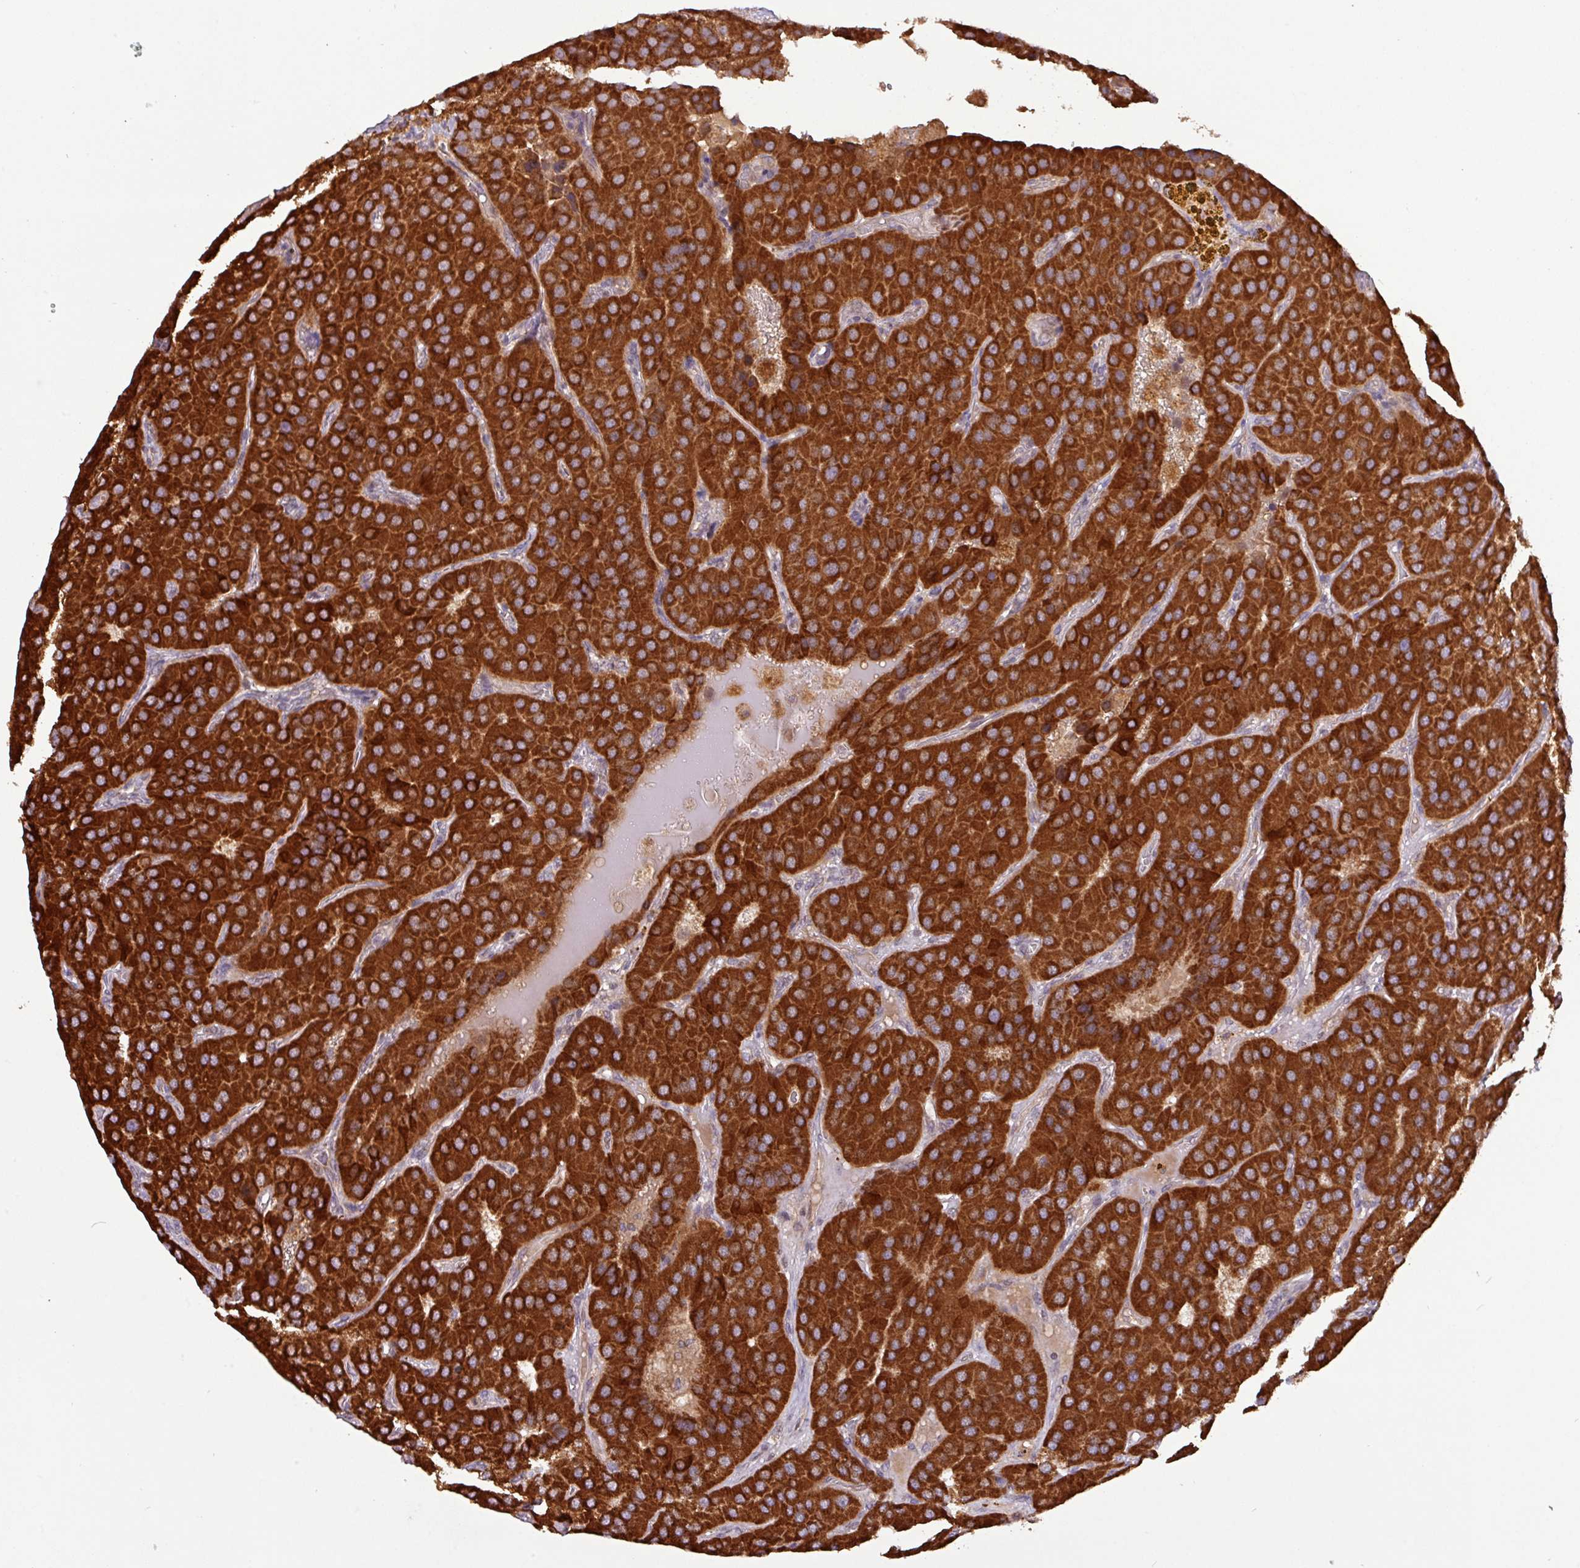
{"staining": {"intensity": "strong", "quantity": ">75%", "location": "cytoplasmic/membranous"}, "tissue": "parathyroid gland", "cell_type": "Glandular cells", "image_type": "normal", "snomed": [{"axis": "morphology", "description": "Normal tissue, NOS"}, {"axis": "morphology", "description": "Adenoma, NOS"}, {"axis": "topography", "description": "Parathyroid gland"}], "caption": "A micrograph showing strong cytoplasmic/membranous expression in about >75% of glandular cells in benign parathyroid gland, as visualized by brown immunohistochemical staining.", "gene": "YPEL1", "patient": {"sex": "female", "age": 86}}